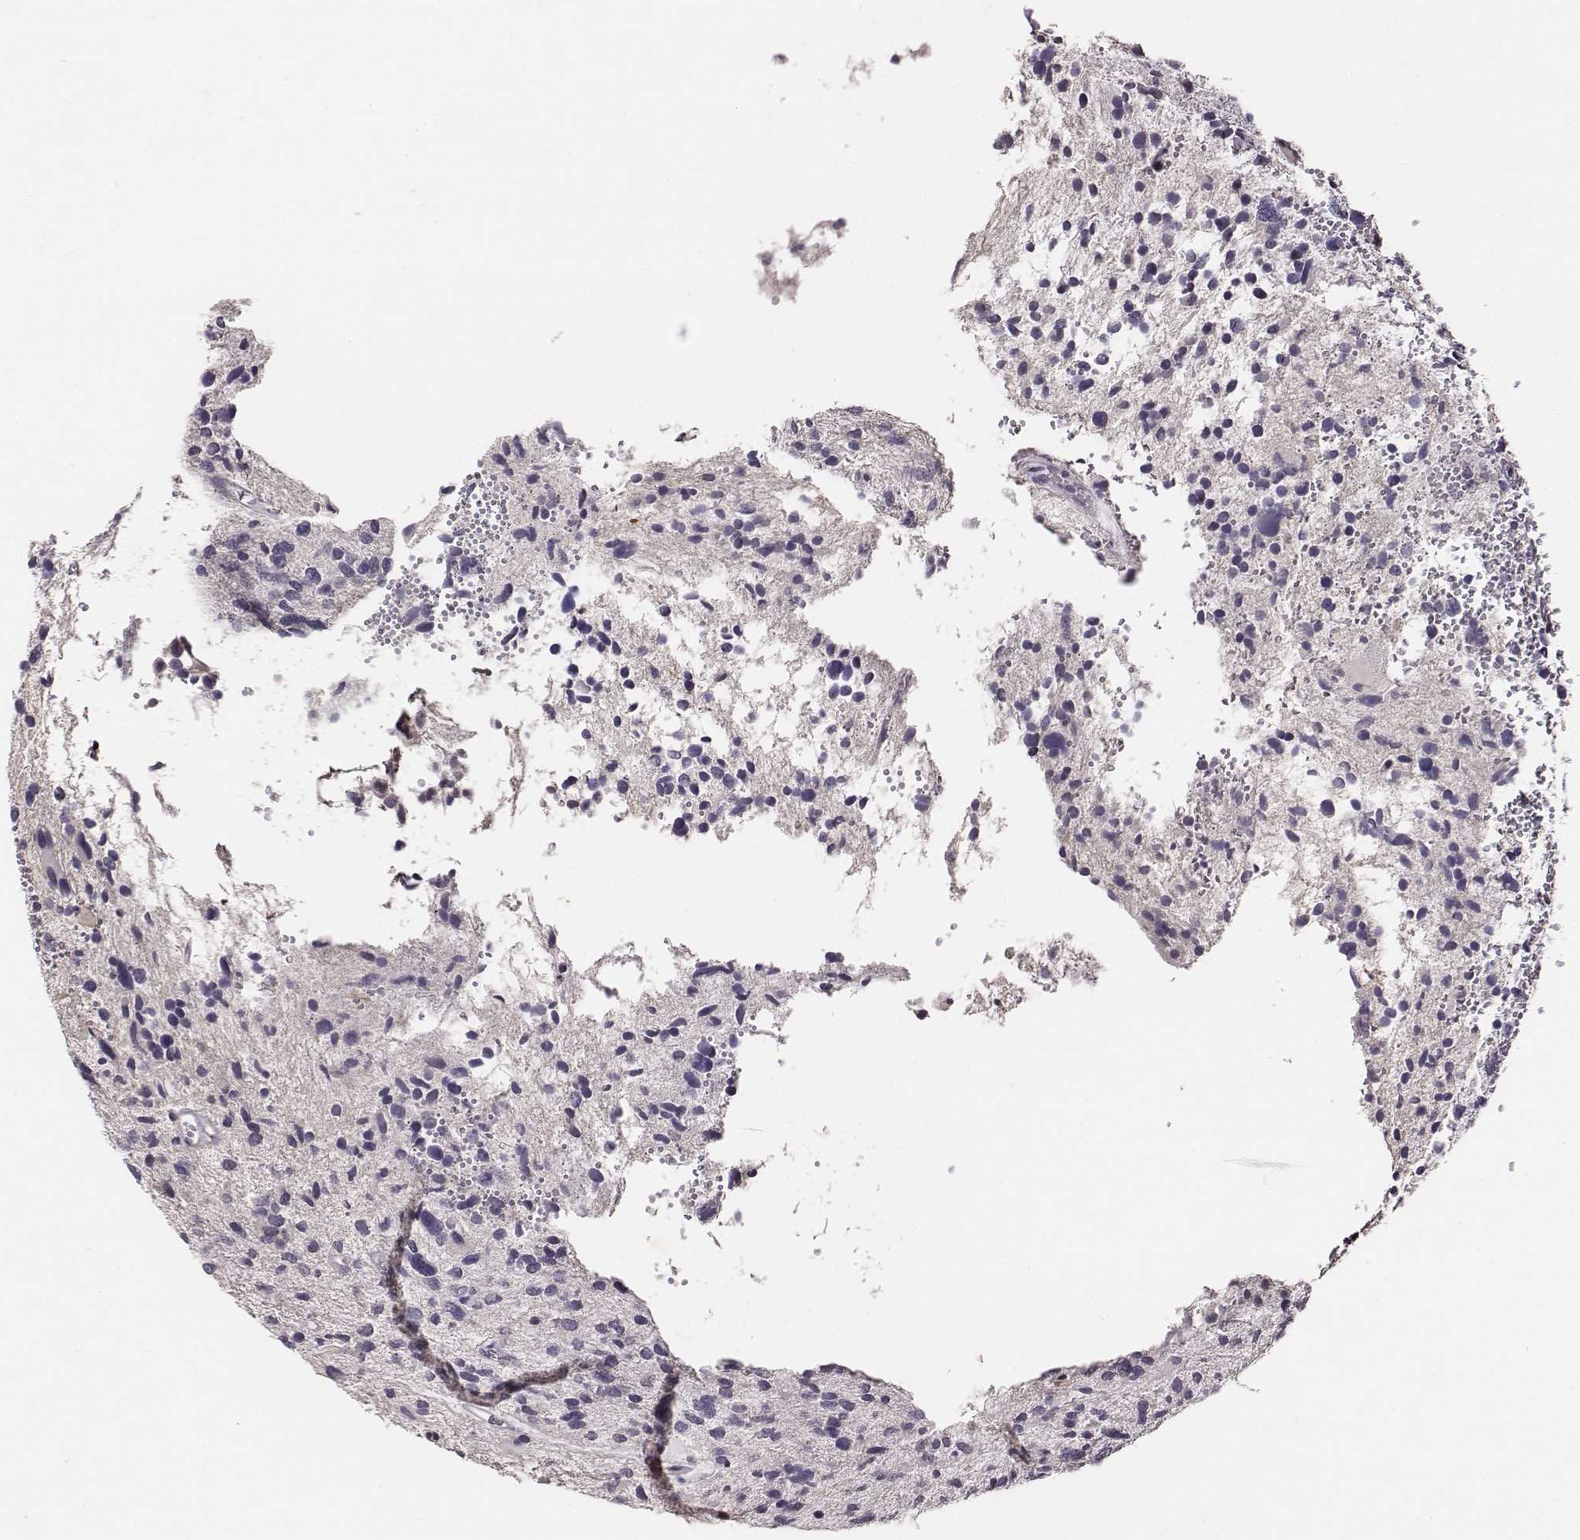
{"staining": {"intensity": "negative", "quantity": "none", "location": "none"}, "tissue": "glioma", "cell_type": "Tumor cells", "image_type": "cancer", "snomed": [{"axis": "morphology", "description": "Glioma, malignant, High grade"}, {"axis": "topography", "description": "Brain"}], "caption": "DAB immunohistochemical staining of human high-grade glioma (malignant) reveals no significant expression in tumor cells. The staining was performed using DAB to visualize the protein expression in brown, while the nuclei were stained in blue with hematoxylin (Magnification: 20x).", "gene": "SLC22A6", "patient": {"sex": "female", "age": 11}}